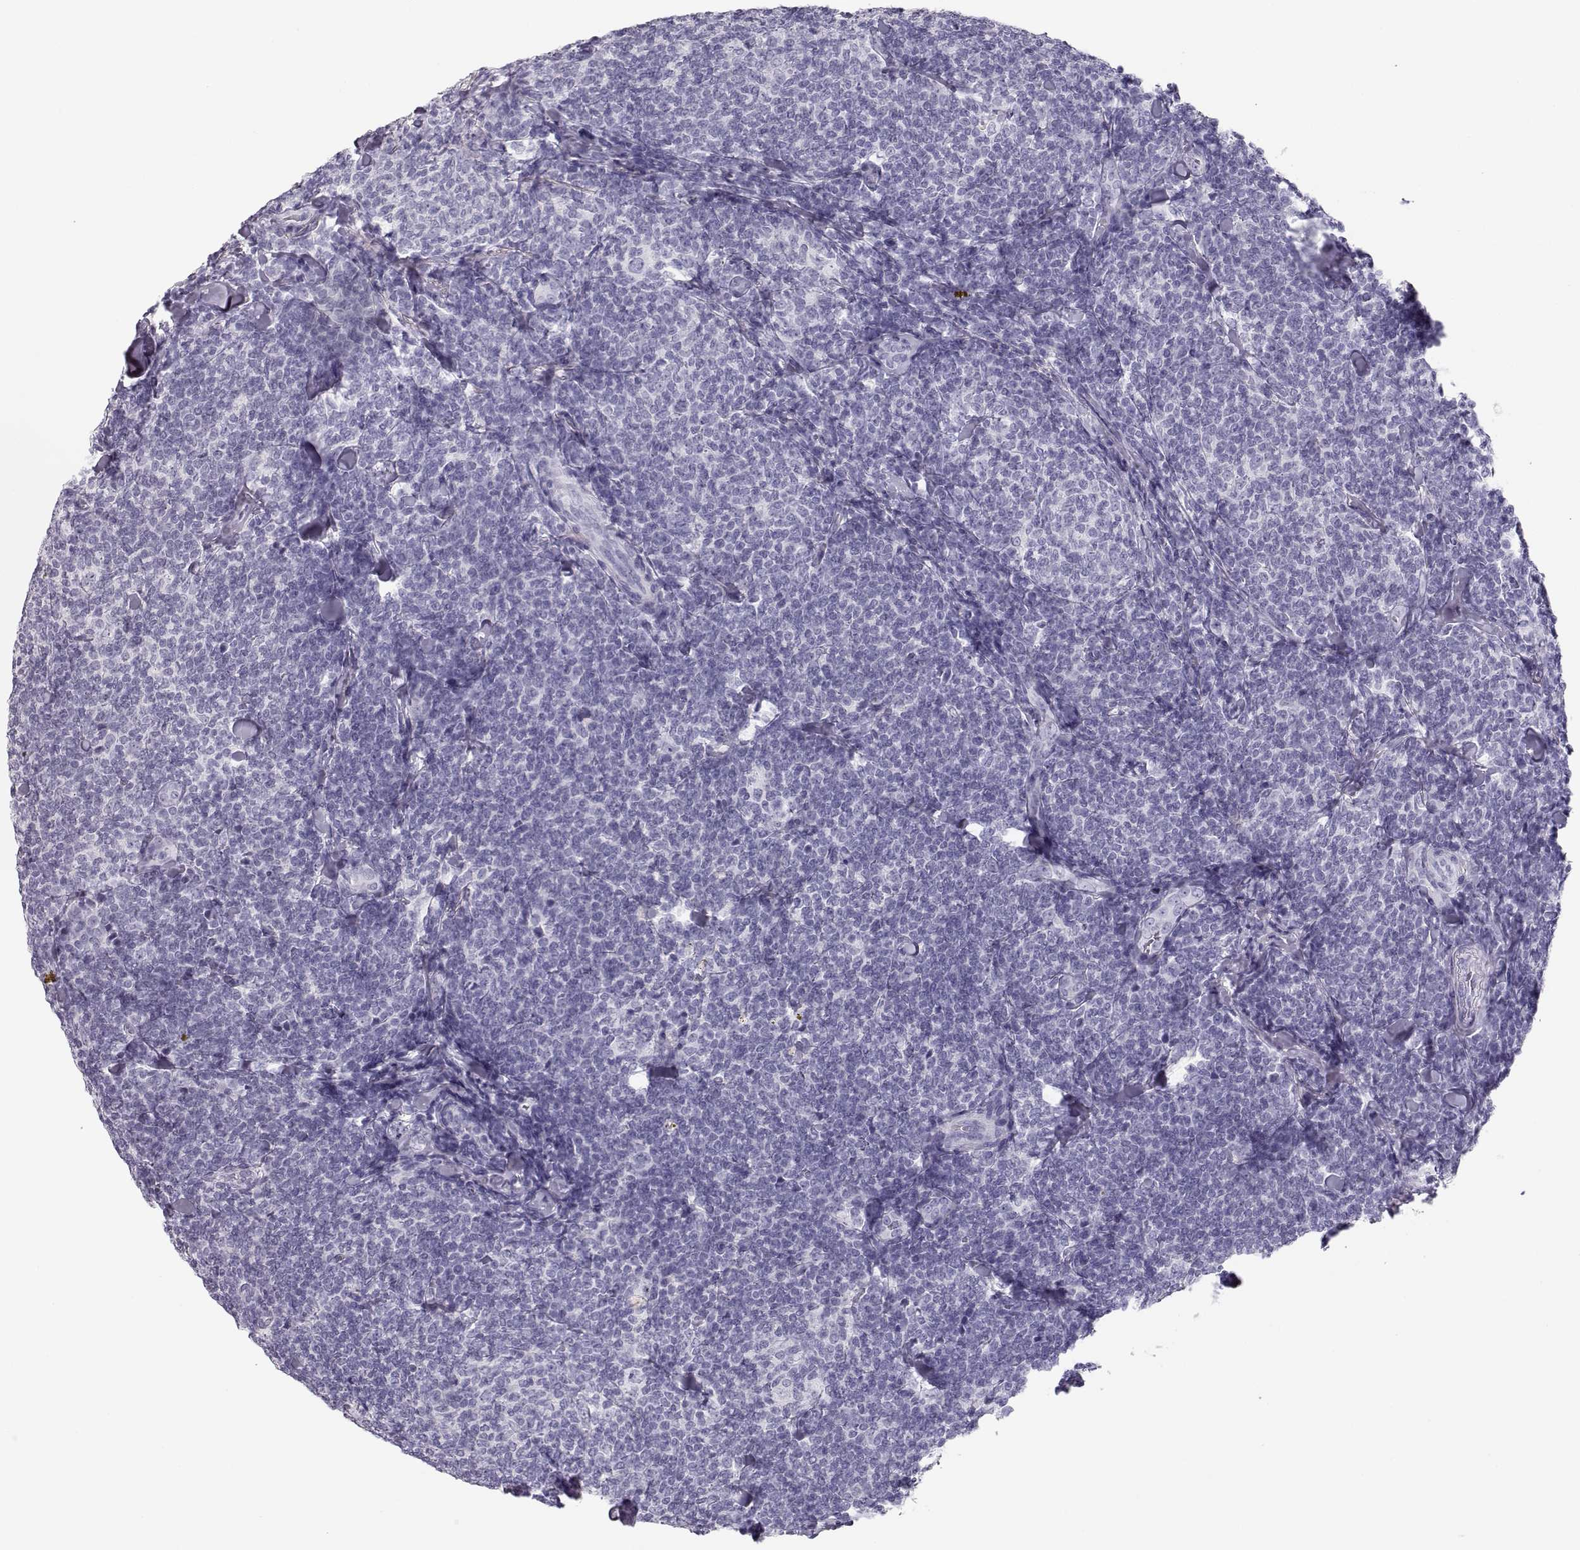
{"staining": {"intensity": "negative", "quantity": "none", "location": "none"}, "tissue": "lymphoma", "cell_type": "Tumor cells", "image_type": "cancer", "snomed": [{"axis": "morphology", "description": "Malignant lymphoma, non-Hodgkin's type, Low grade"}, {"axis": "topography", "description": "Lymph node"}], "caption": "An immunohistochemistry (IHC) micrograph of low-grade malignant lymphoma, non-Hodgkin's type is shown. There is no staining in tumor cells of low-grade malignant lymphoma, non-Hodgkin's type.", "gene": "TKTL1", "patient": {"sex": "female", "age": 56}}